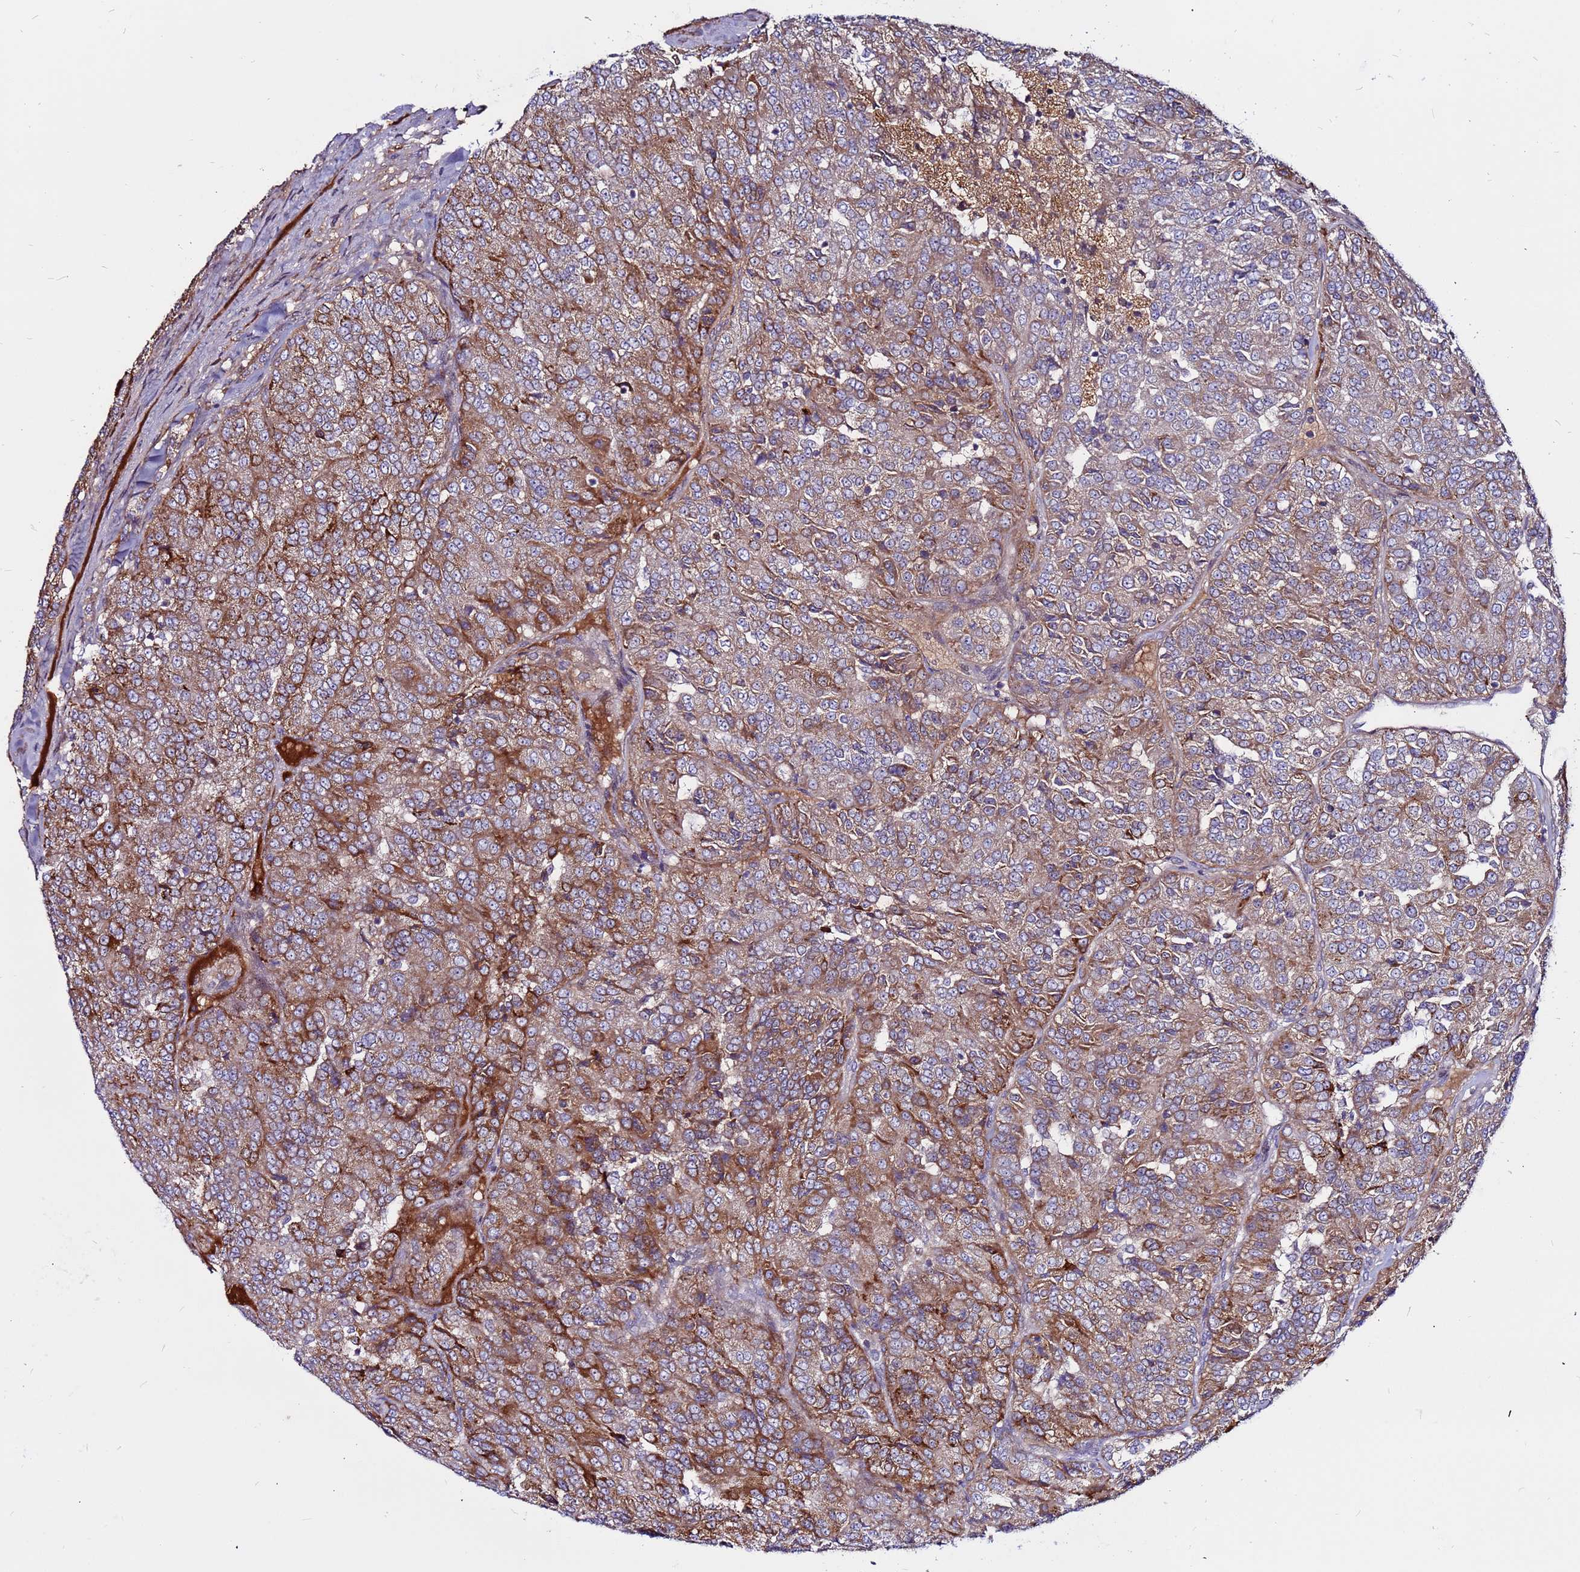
{"staining": {"intensity": "moderate", "quantity": ">75%", "location": "cytoplasmic/membranous"}, "tissue": "renal cancer", "cell_type": "Tumor cells", "image_type": "cancer", "snomed": [{"axis": "morphology", "description": "Adenocarcinoma, NOS"}, {"axis": "topography", "description": "Kidney"}], "caption": "The histopathology image exhibits staining of adenocarcinoma (renal), revealing moderate cytoplasmic/membranous protein expression (brown color) within tumor cells.", "gene": "CCDC71", "patient": {"sex": "female", "age": 63}}